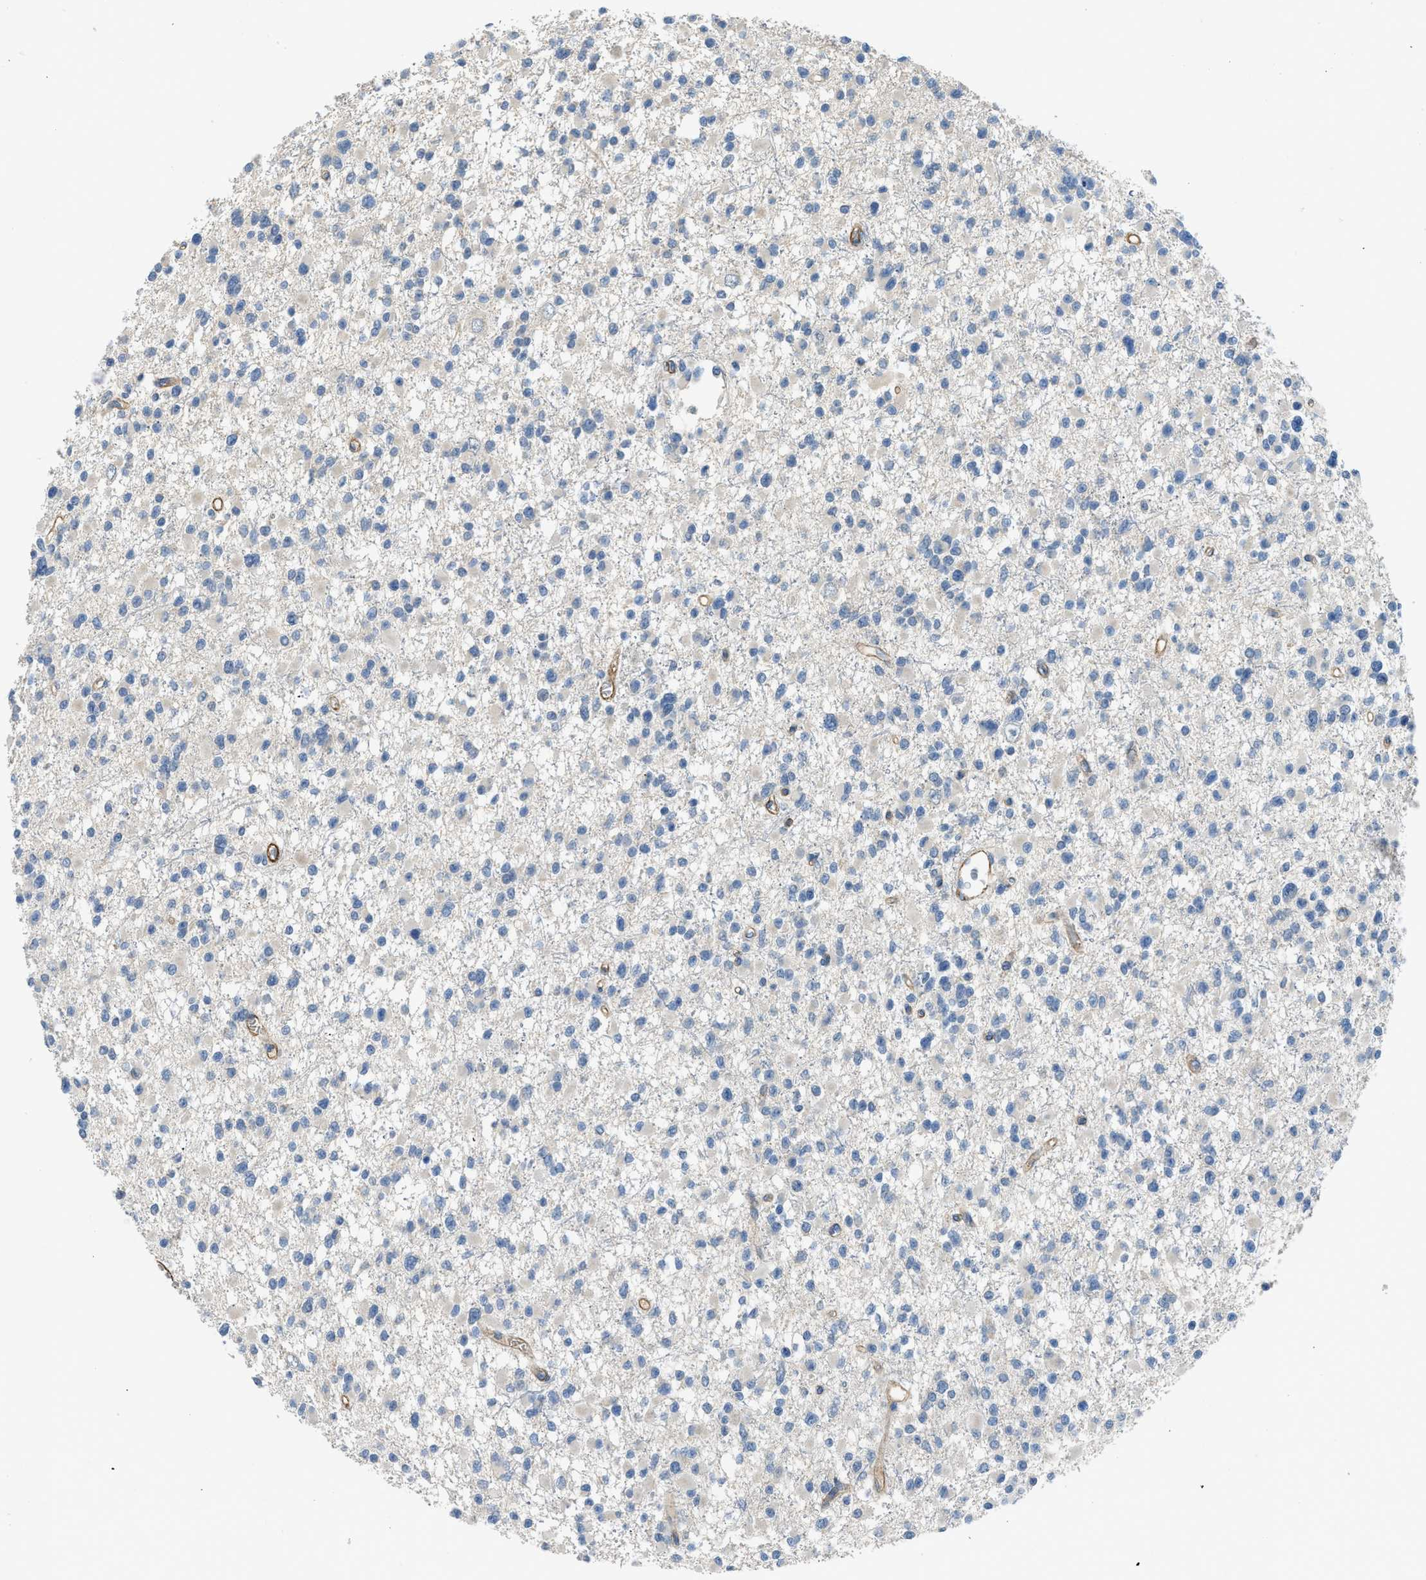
{"staining": {"intensity": "negative", "quantity": "none", "location": "none"}, "tissue": "glioma", "cell_type": "Tumor cells", "image_type": "cancer", "snomed": [{"axis": "morphology", "description": "Glioma, malignant, Low grade"}, {"axis": "topography", "description": "Brain"}], "caption": "Immunohistochemistry photomicrograph of neoplastic tissue: human glioma stained with DAB (3,3'-diaminobenzidine) exhibits no significant protein staining in tumor cells.", "gene": "BMPR1A", "patient": {"sex": "female", "age": 22}}